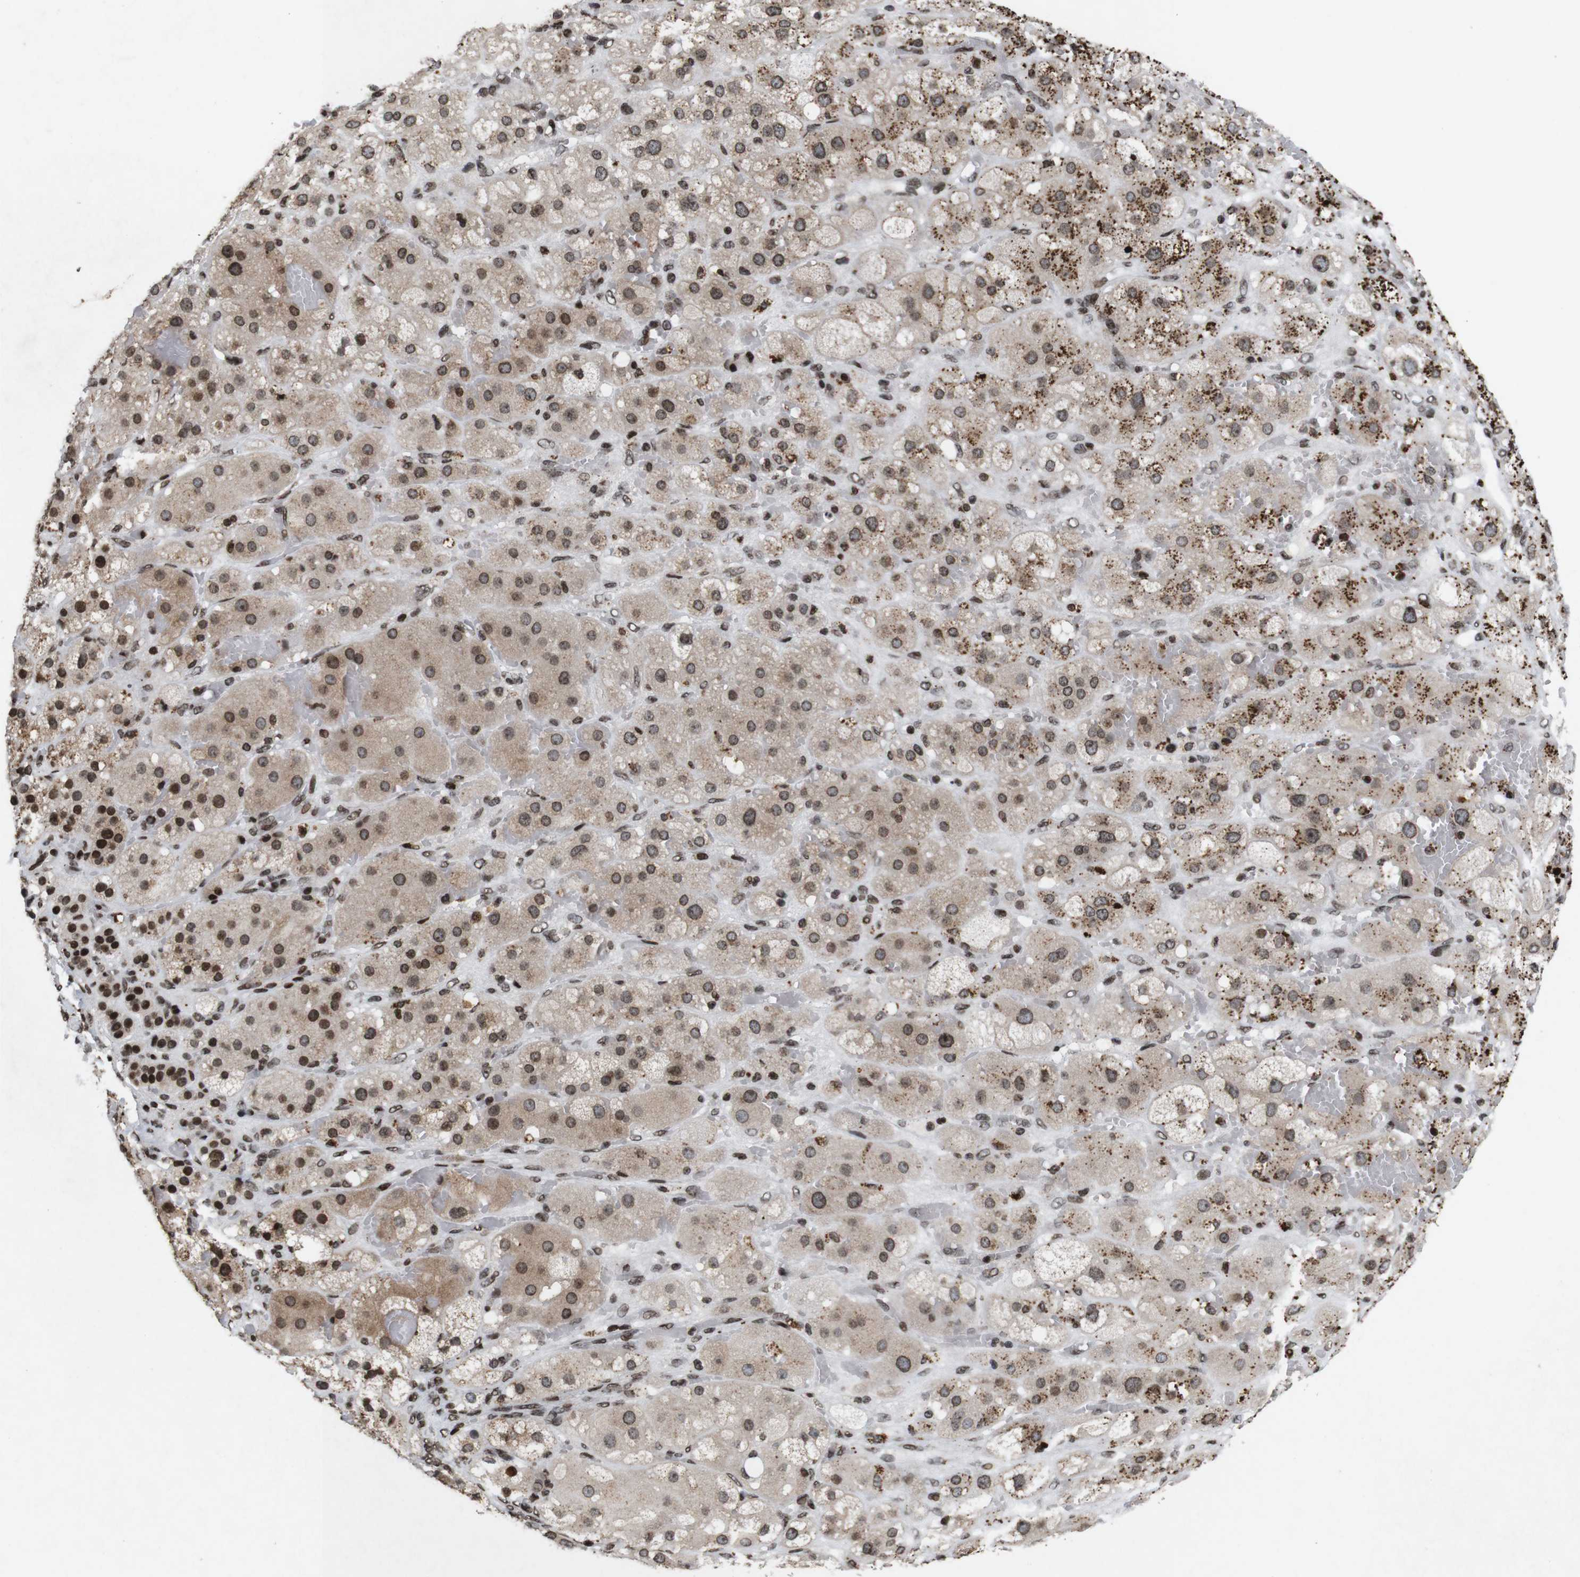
{"staining": {"intensity": "strong", "quantity": "<25%", "location": "cytoplasmic/membranous,nuclear"}, "tissue": "adrenal gland", "cell_type": "Glandular cells", "image_type": "normal", "snomed": [{"axis": "morphology", "description": "Normal tissue, NOS"}, {"axis": "topography", "description": "Adrenal gland"}], "caption": "Human adrenal gland stained with a brown dye reveals strong cytoplasmic/membranous,nuclear positive positivity in about <25% of glandular cells.", "gene": "MAGEH1", "patient": {"sex": "female", "age": 47}}